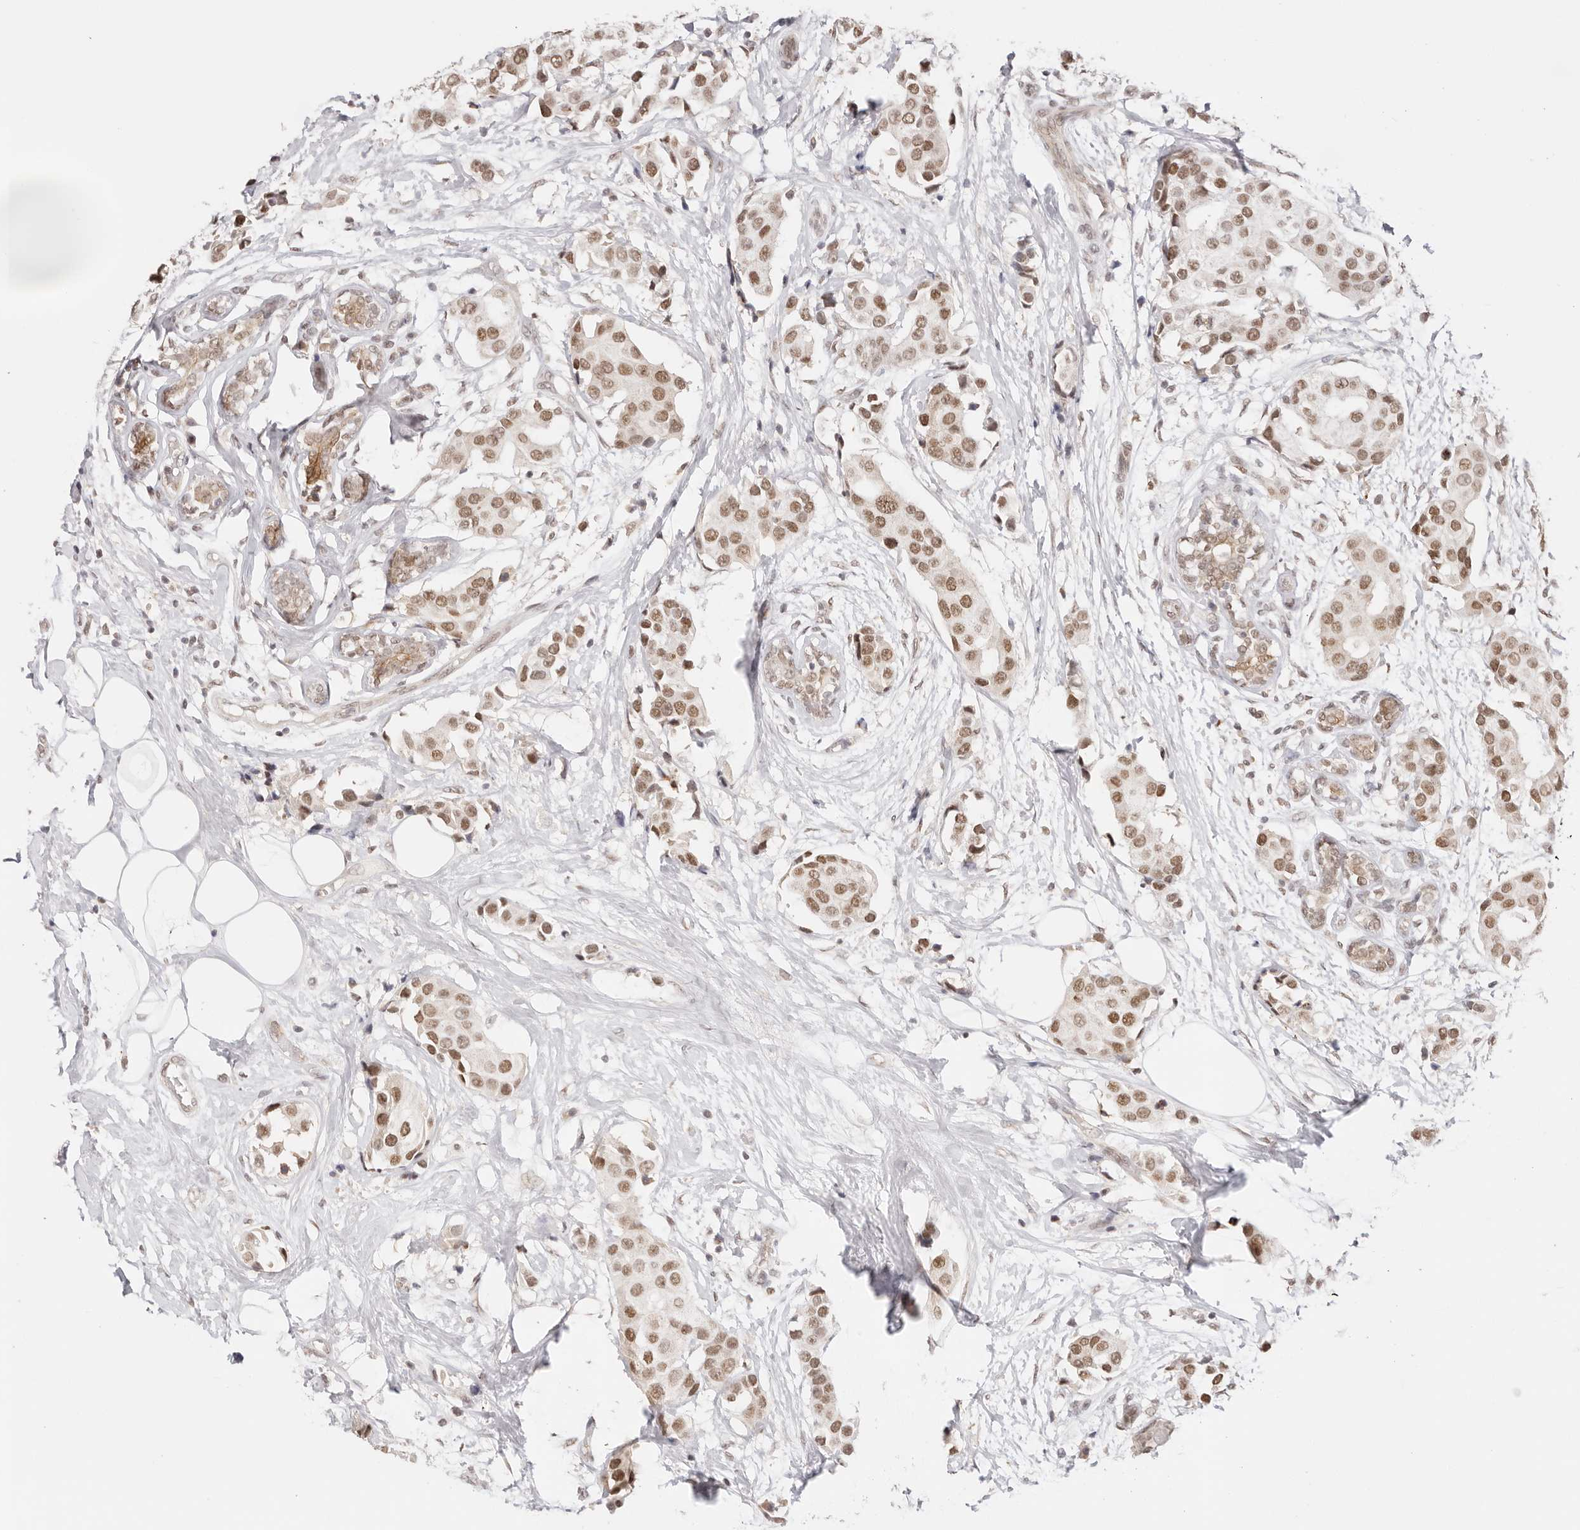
{"staining": {"intensity": "moderate", "quantity": ">75%", "location": "nuclear"}, "tissue": "breast cancer", "cell_type": "Tumor cells", "image_type": "cancer", "snomed": [{"axis": "morphology", "description": "Normal tissue, NOS"}, {"axis": "morphology", "description": "Duct carcinoma"}, {"axis": "topography", "description": "Breast"}], "caption": "This is a histology image of immunohistochemistry staining of breast cancer (infiltrating ductal carcinoma), which shows moderate staining in the nuclear of tumor cells.", "gene": "RFC3", "patient": {"sex": "female", "age": 39}}